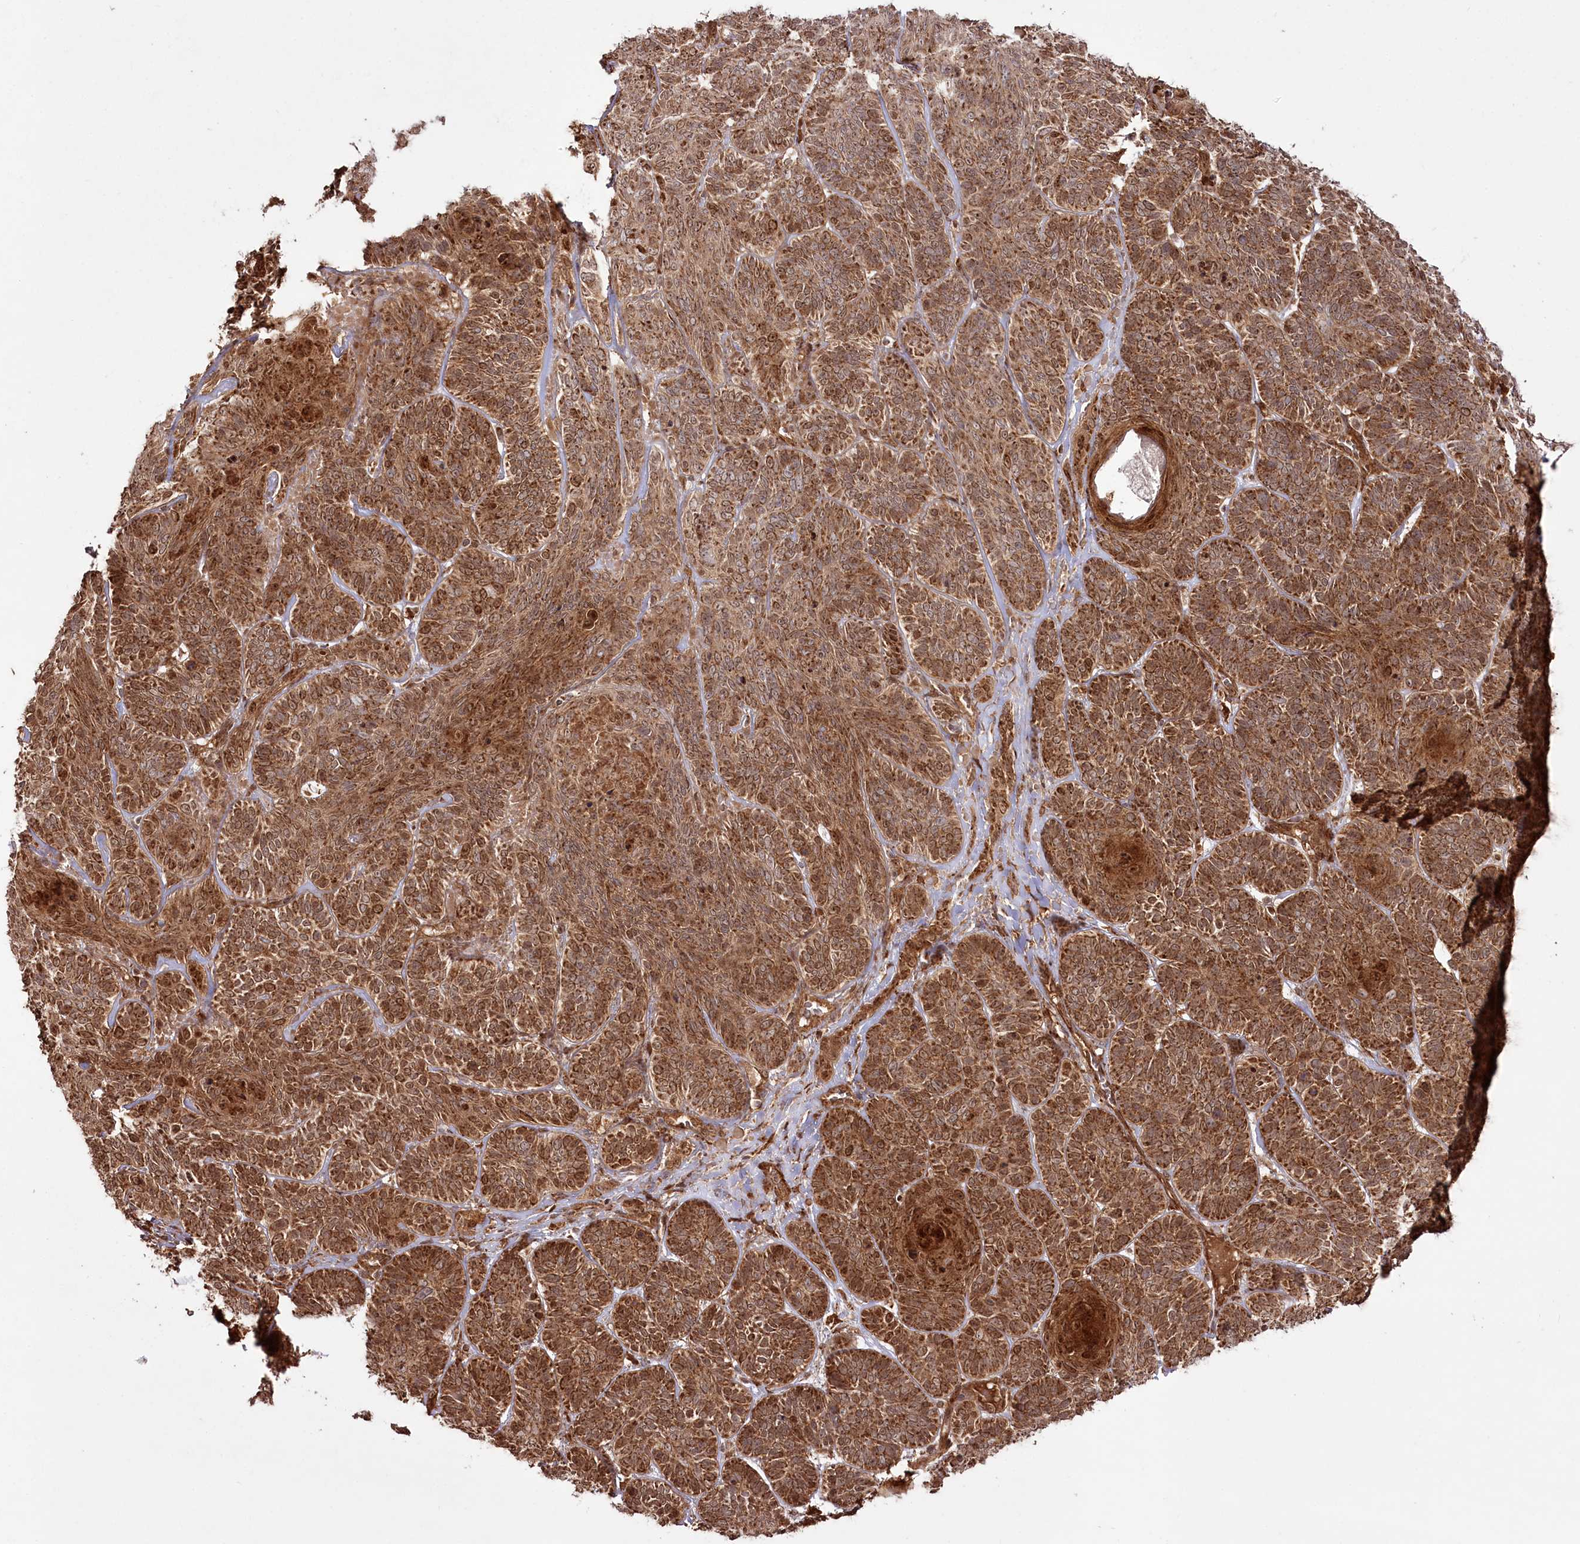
{"staining": {"intensity": "moderate", "quantity": ">75%", "location": "cytoplasmic/membranous"}, "tissue": "skin cancer", "cell_type": "Tumor cells", "image_type": "cancer", "snomed": [{"axis": "morphology", "description": "Basal cell carcinoma"}, {"axis": "topography", "description": "Skin"}], "caption": "This histopathology image demonstrates immunohistochemistry staining of skin cancer (basal cell carcinoma), with medium moderate cytoplasmic/membranous expression in approximately >75% of tumor cells.", "gene": "REXO2", "patient": {"sex": "male", "age": 85}}